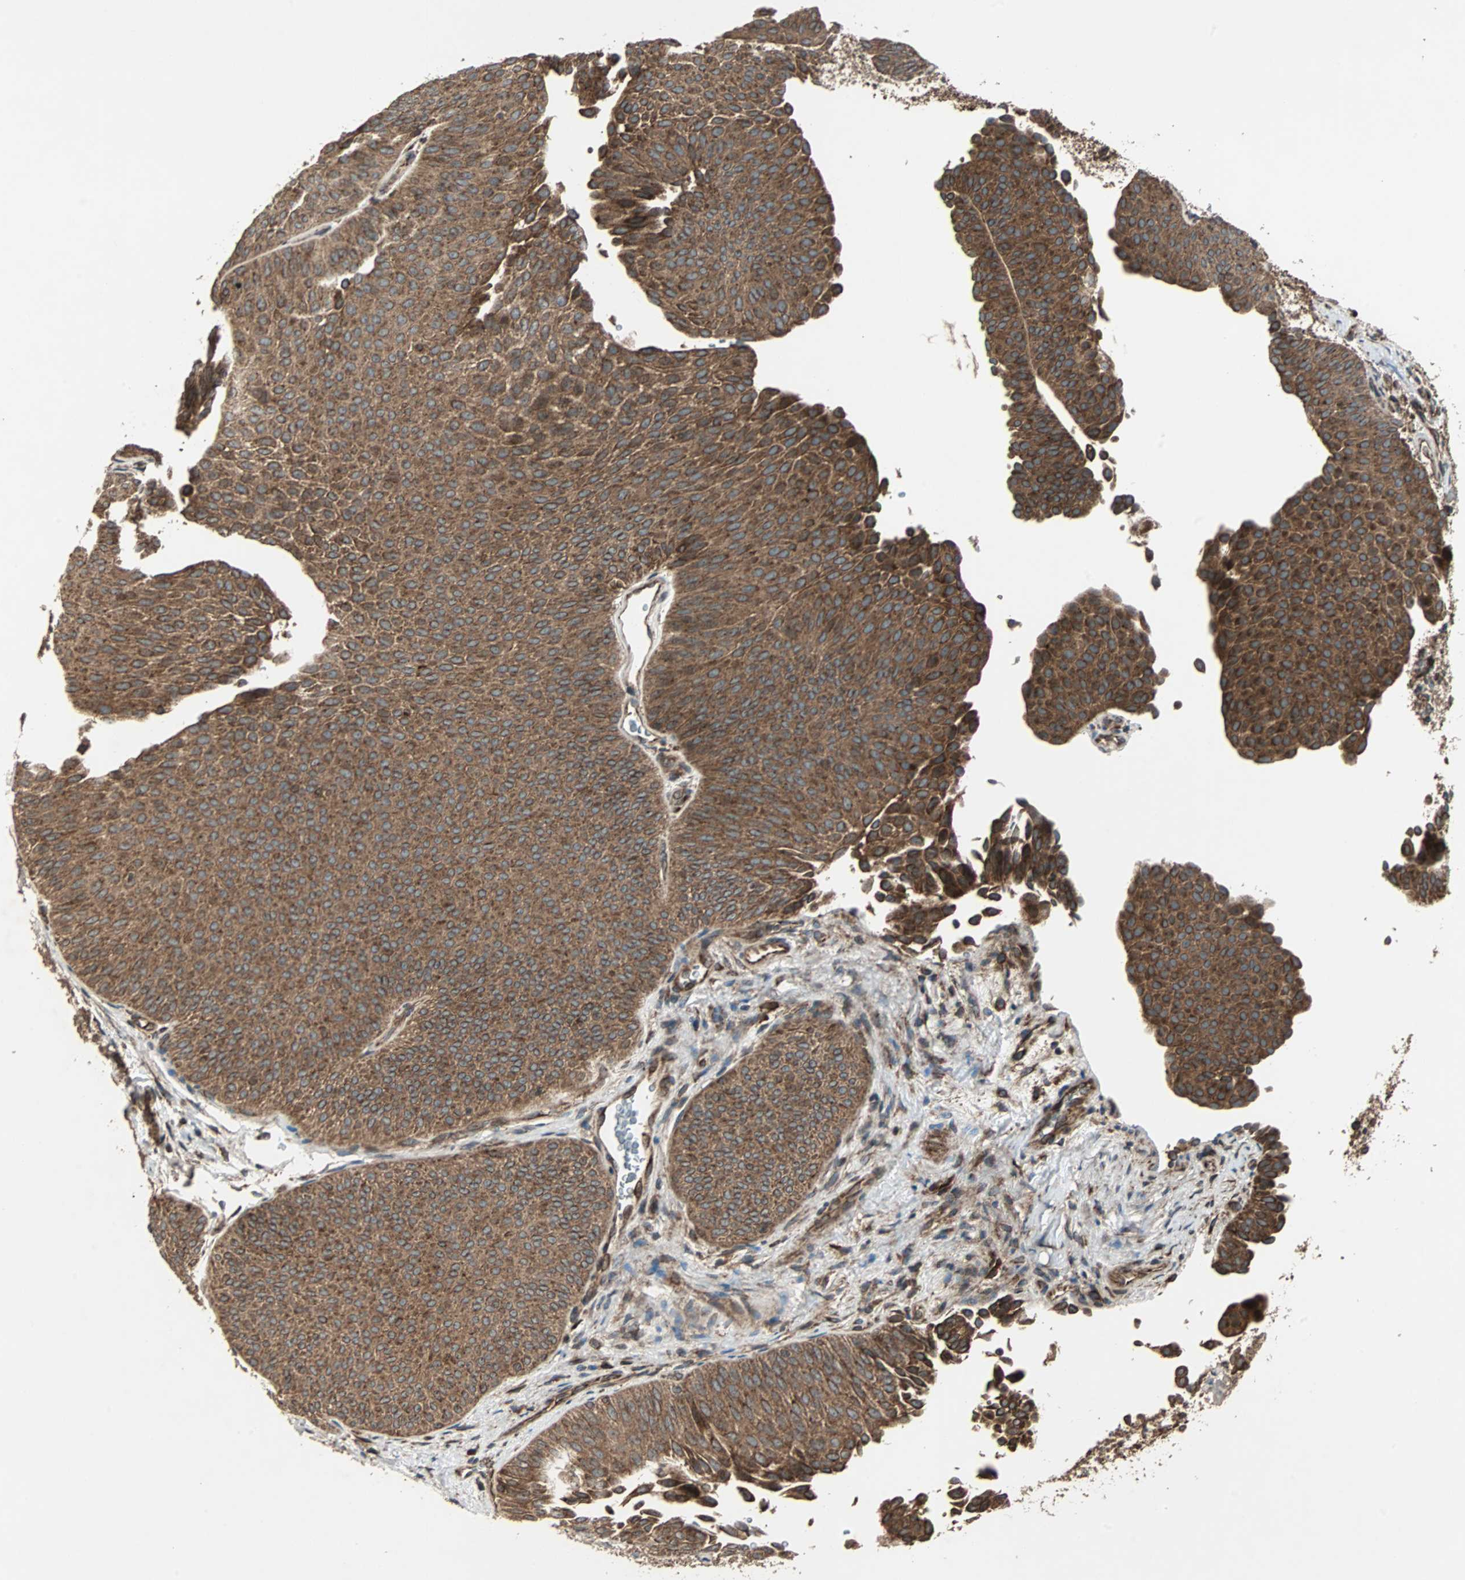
{"staining": {"intensity": "moderate", "quantity": ">75%", "location": "cytoplasmic/membranous"}, "tissue": "urothelial cancer", "cell_type": "Tumor cells", "image_type": "cancer", "snomed": [{"axis": "morphology", "description": "Urothelial carcinoma, Low grade"}, {"axis": "topography", "description": "Urinary bladder"}], "caption": "The histopathology image displays staining of urothelial cancer, revealing moderate cytoplasmic/membranous protein staining (brown color) within tumor cells.", "gene": "RAB7A", "patient": {"sex": "female", "age": 60}}